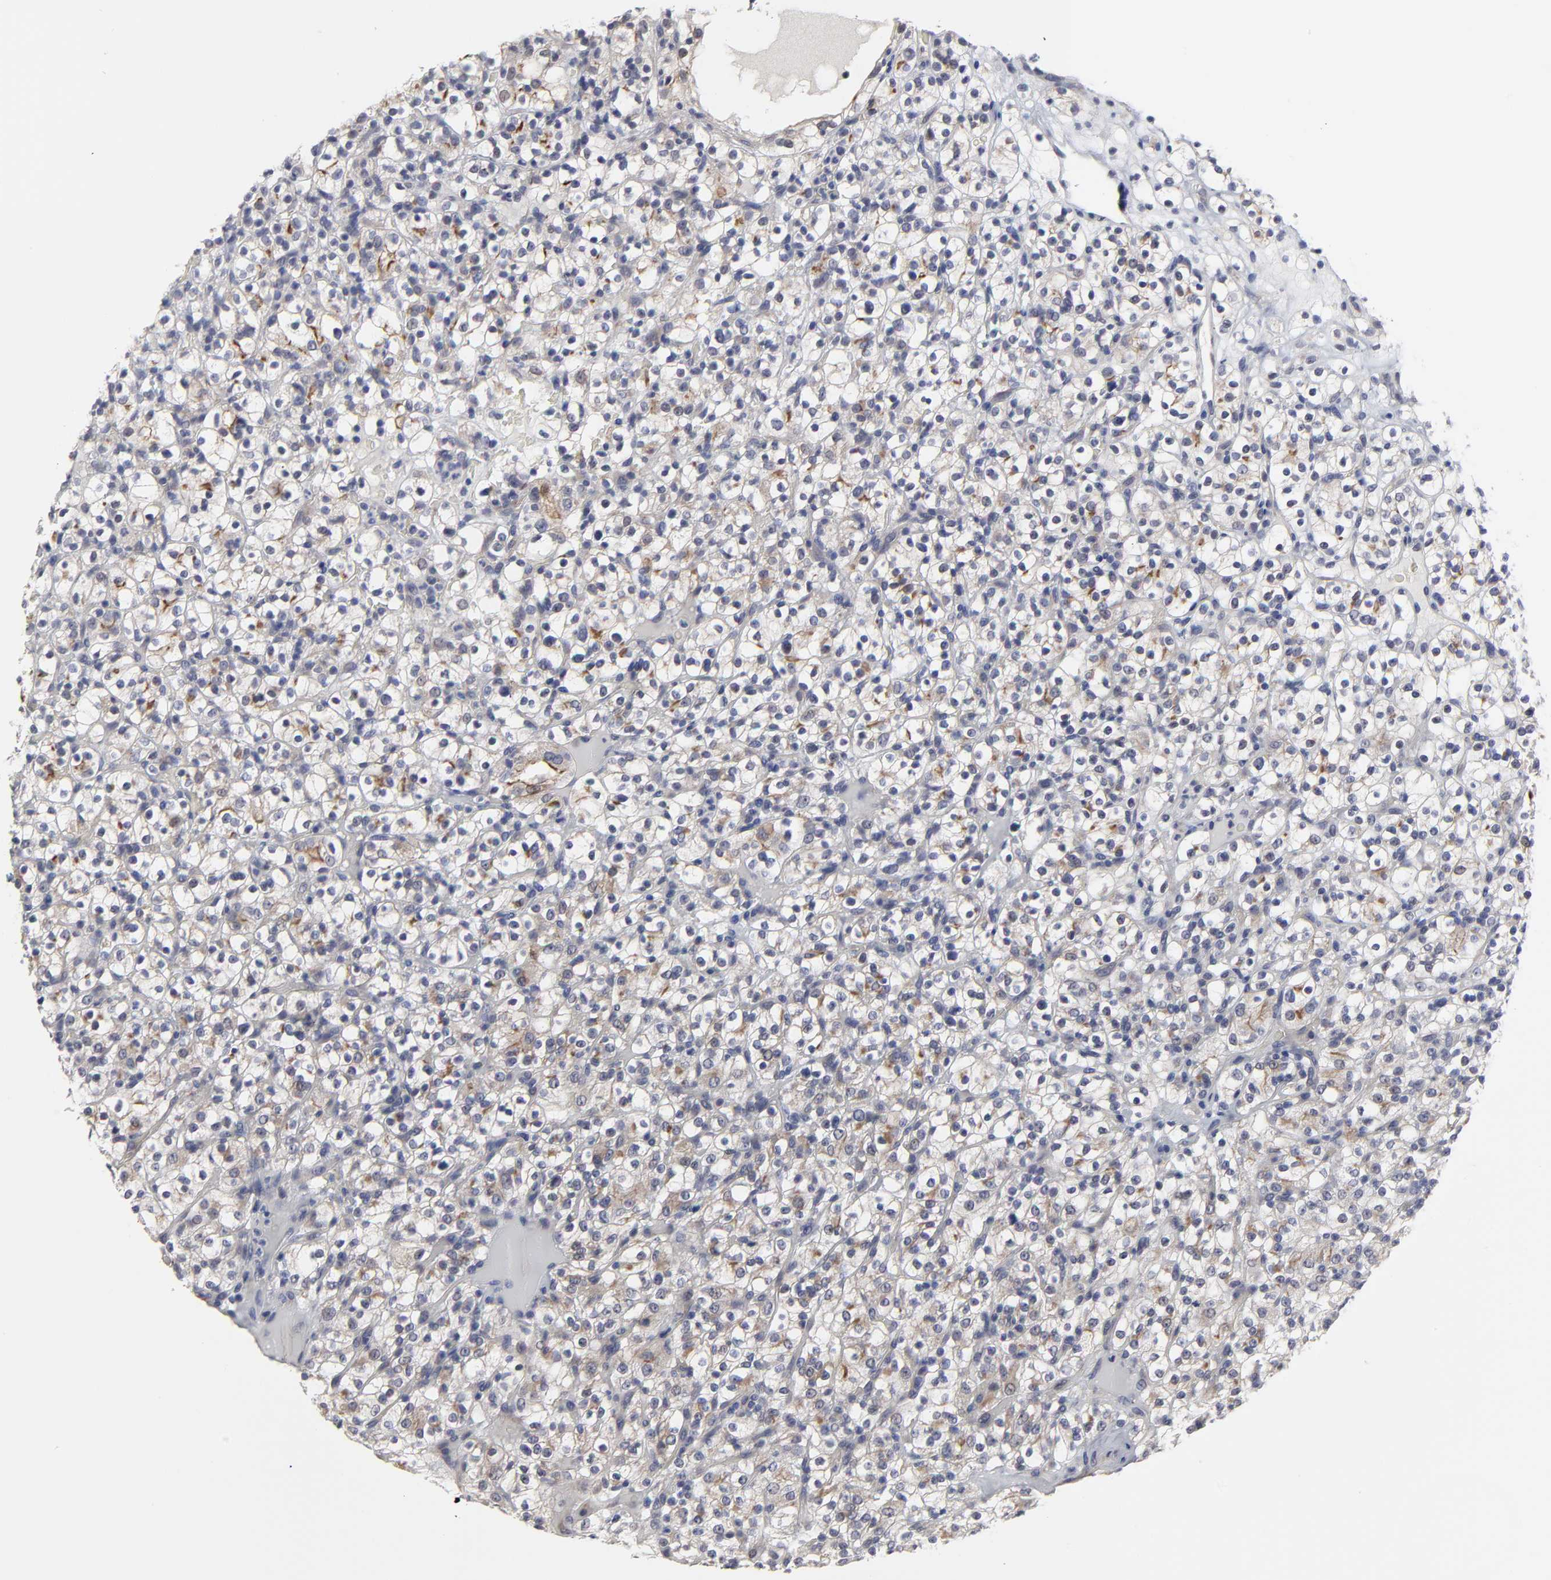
{"staining": {"intensity": "negative", "quantity": "none", "location": "none"}, "tissue": "renal cancer", "cell_type": "Tumor cells", "image_type": "cancer", "snomed": [{"axis": "morphology", "description": "Normal tissue, NOS"}, {"axis": "morphology", "description": "Adenocarcinoma, NOS"}, {"axis": "topography", "description": "Kidney"}], "caption": "High magnification brightfield microscopy of adenocarcinoma (renal) stained with DAB (brown) and counterstained with hematoxylin (blue): tumor cells show no significant staining. The staining was performed using DAB (3,3'-diaminobenzidine) to visualize the protein expression in brown, while the nuclei were stained in blue with hematoxylin (Magnification: 20x).", "gene": "MAGEA10", "patient": {"sex": "female", "age": 72}}